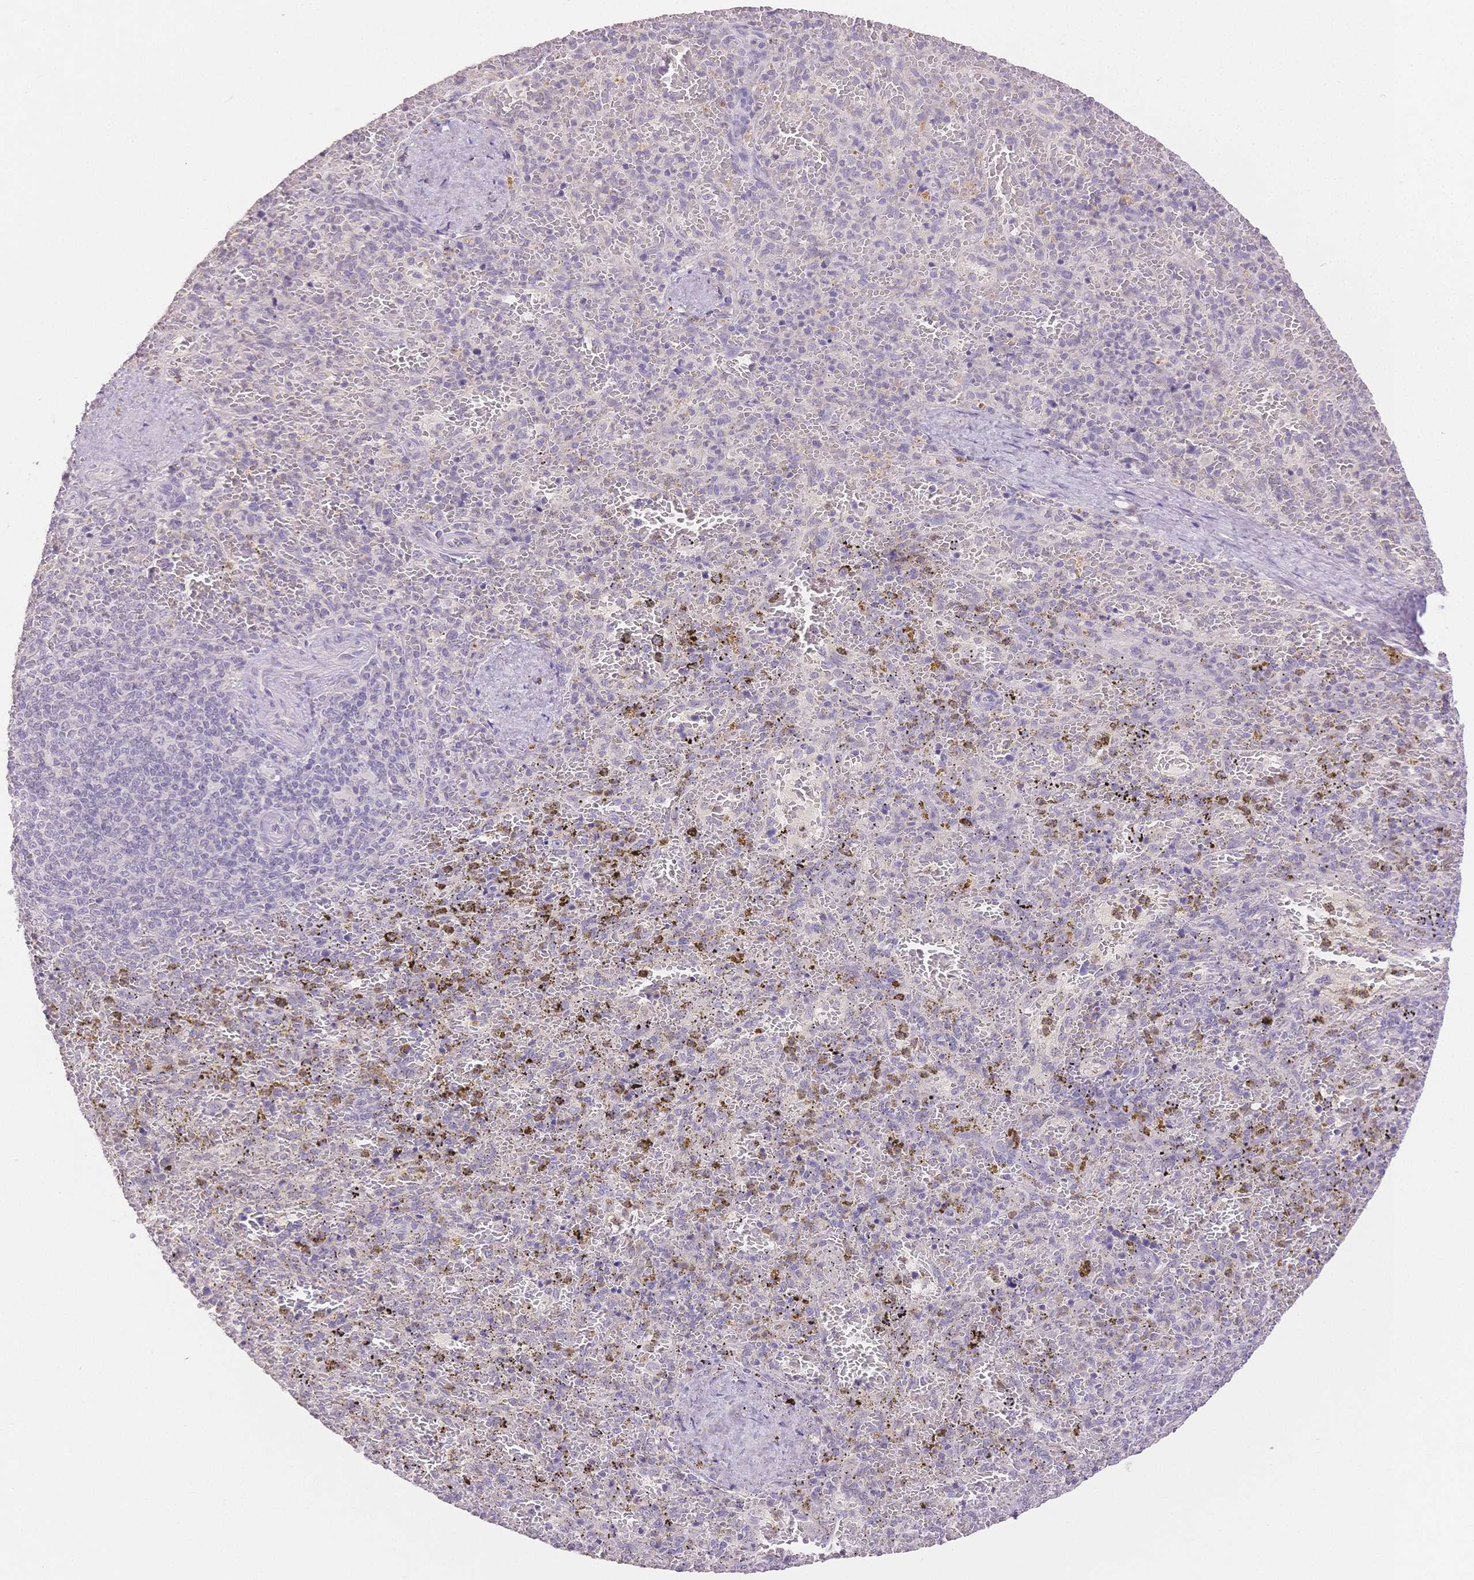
{"staining": {"intensity": "negative", "quantity": "none", "location": "none"}, "tissue": "spleen", "cell_type": "Cells in red pulp", "image_type": "normal", "snomed": [{"axis": "morphology", "description": "Normal tissue, NOS"}, {"axis": "topography", "description": "Spleen"}], "caption": "IHC image of benign spleen: human spleen stained with DAB displays no significant protein expression in cells in red pulp.", "gene": "SUV39H2", "patient": {"sex": "female", "age": 50}}